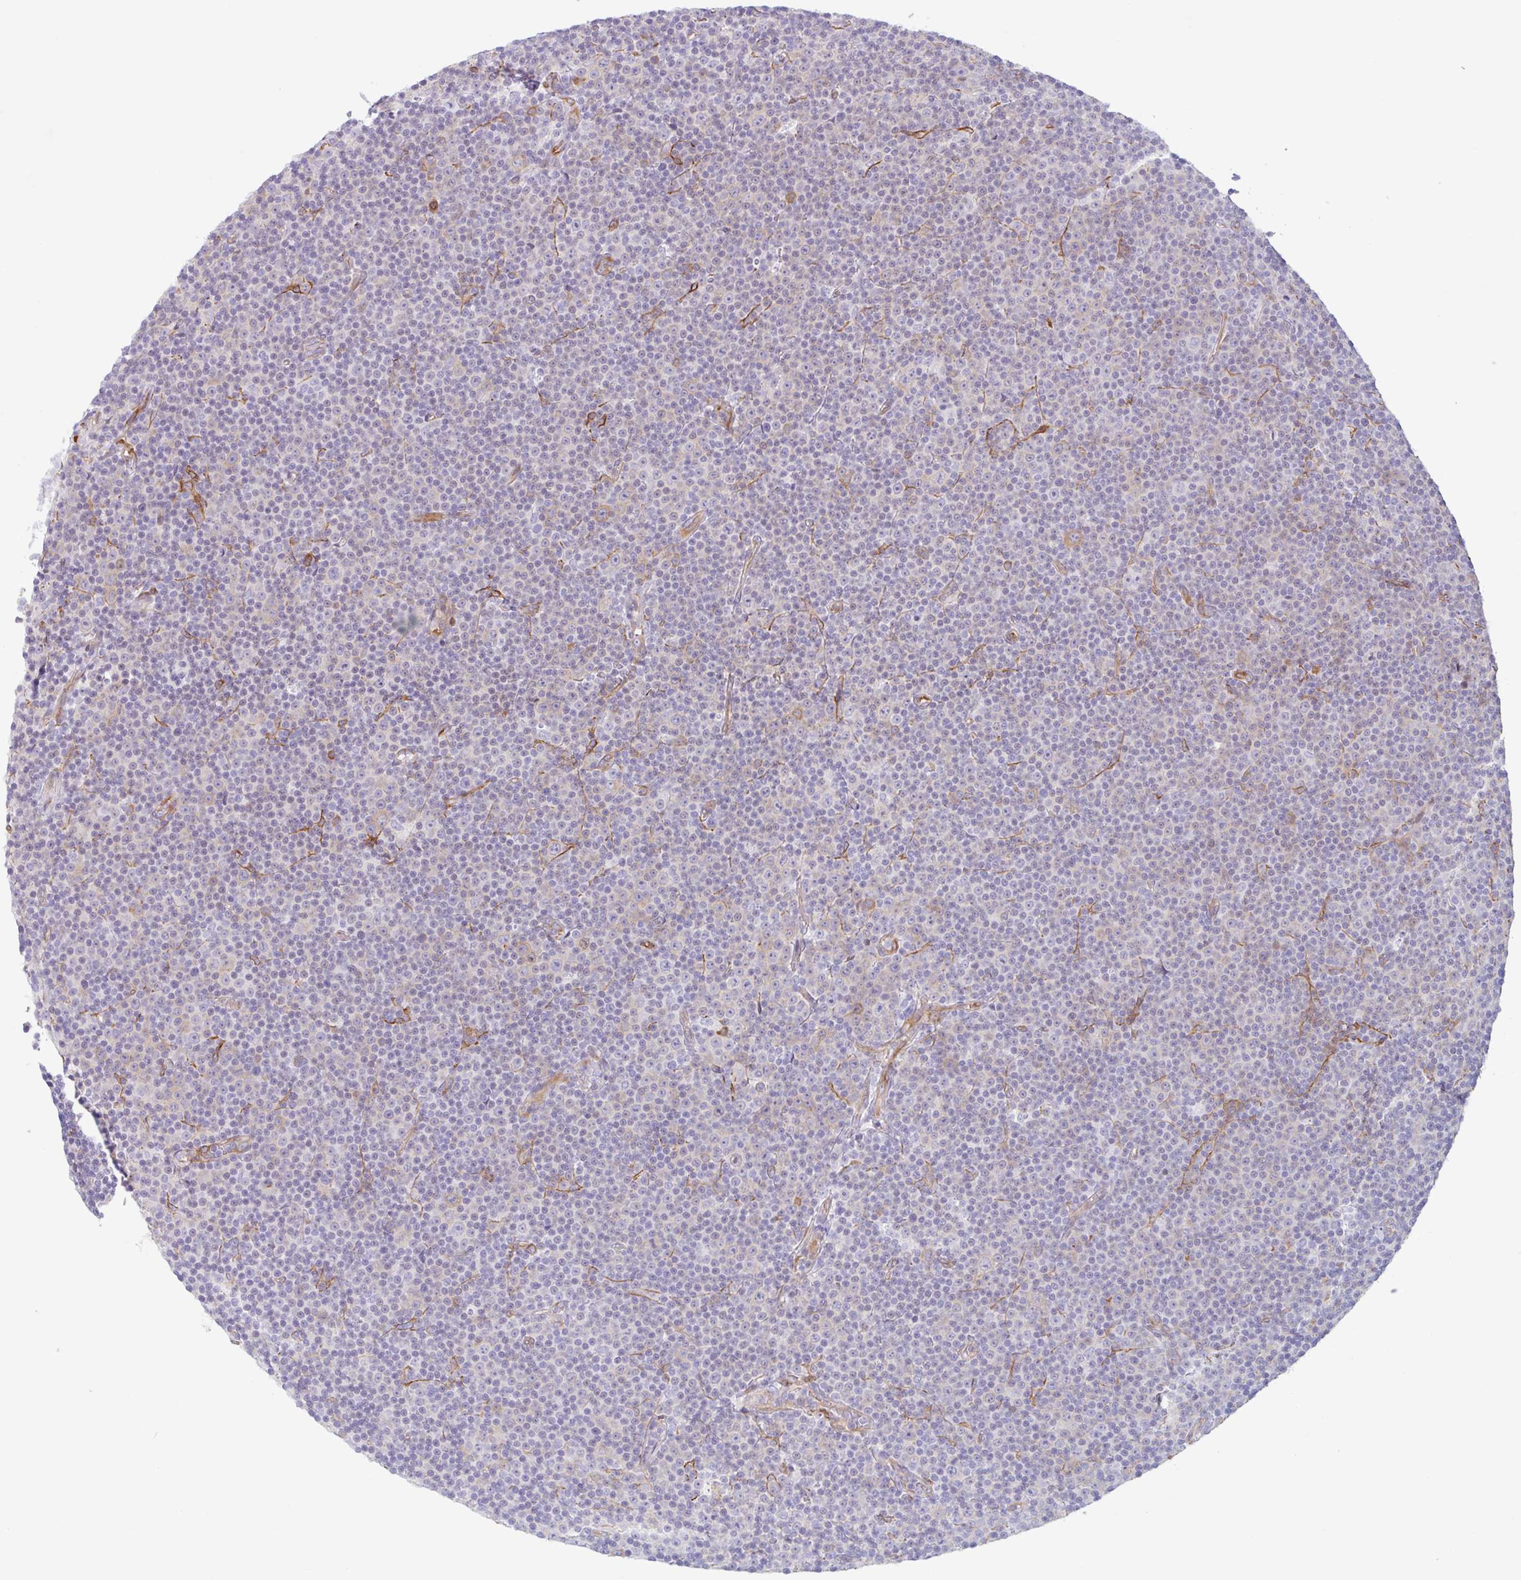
{"staining": {"intensity": "negative", "quantity": "none", "location": "none"}, "tissue": "lymphoma", "cell_type": "Tumor cells", "image_type": "cancer", "snomed": [{"axis": "morphology", "description": "Malignant lymphoma, non-Hodgkin's type, Low grade"}, {"axis": "topography", "description": "Lymph node"}], "caption": "The immunohistochemistry (IHC) photomicrograph has no significant expression in tumor cells of lymphoma tissue.", "gene": "MYH10", "patient": {"sex": "female", "age": 67}}